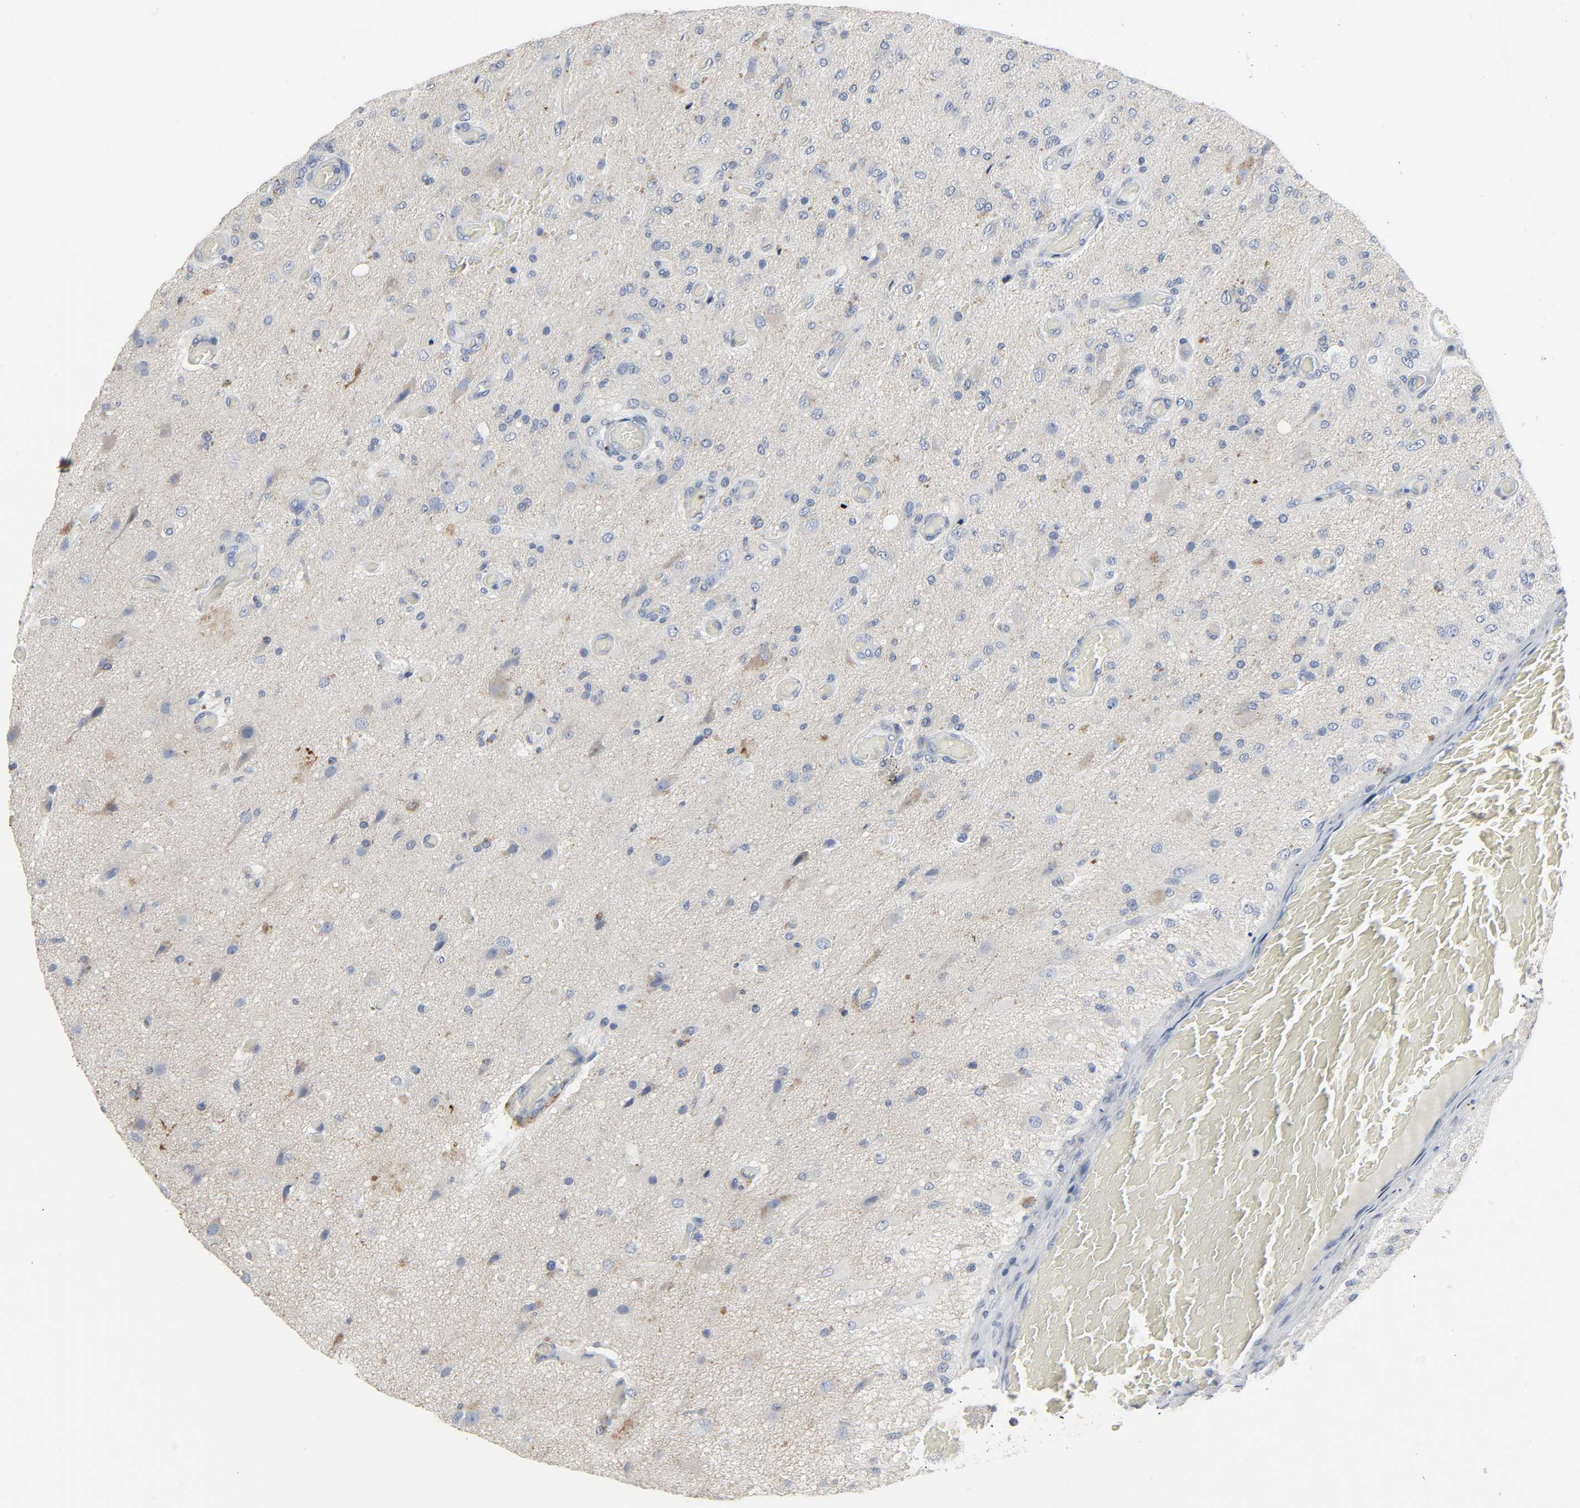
{"staining": {"intensity": "weak", "quantity": "<25%", "location": "cytoplasmic/membranous"}, "tissue": "glioma", "cell_type": "Tumor cells", "image_type": "cancer", "snomed": [{"axis": "morphology", "description": "Normal tissue, NOS"}, {"axis": "morphology", "description": "Glioma, malignant, High grade"}, {"axis": "topography", "description": "Cerebral cortex"}], "caption": "Tumor cells are negative for brown protein staining in glioma. (DAB (3,3'-diaminobenzidine) immunohistochemistry, high magnification).", "gene": "FBLN5", "patient": {"sex": "male", "age": 77}}